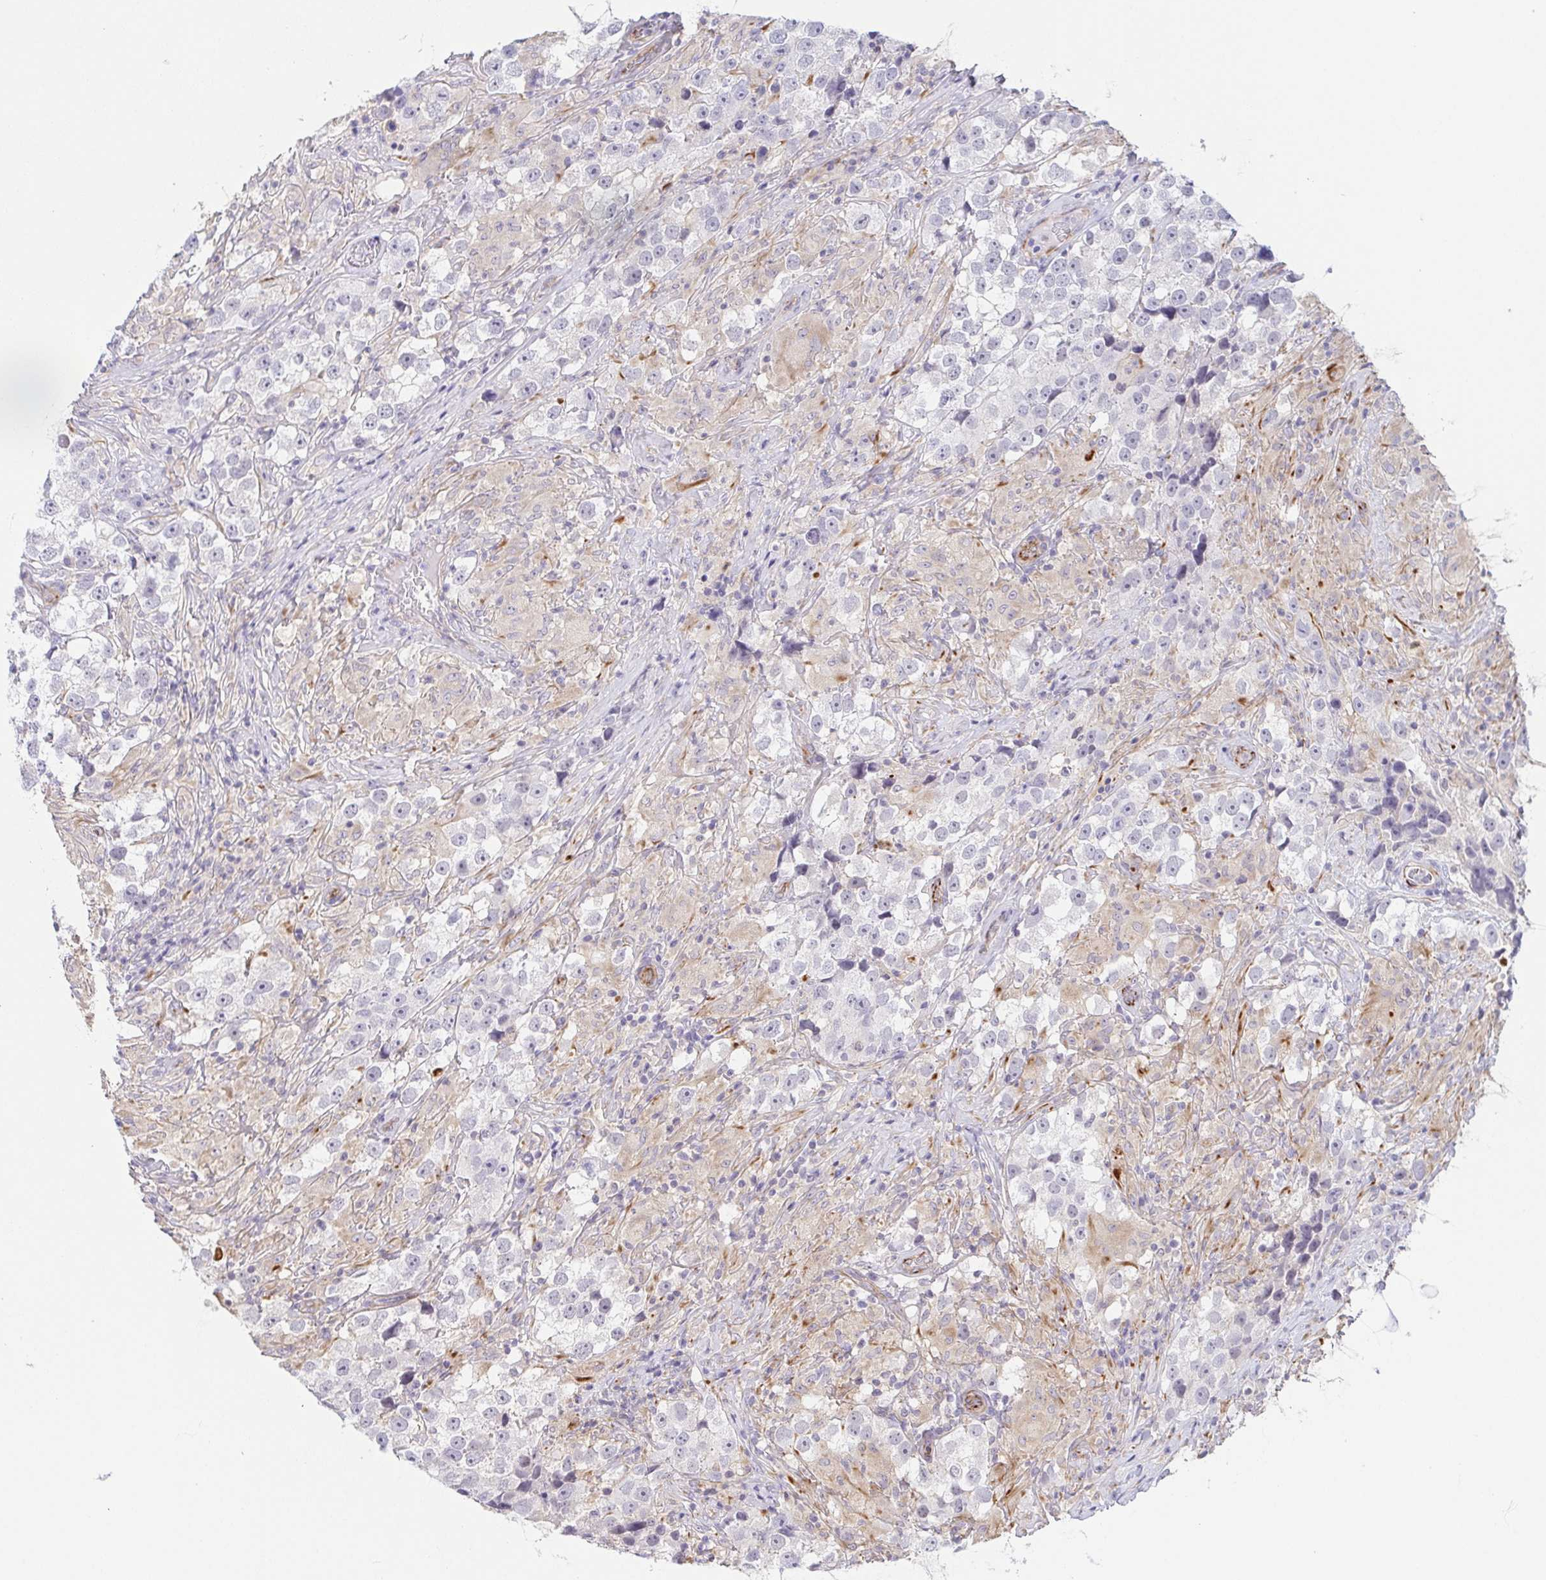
{"staining": {"intensity": "negative", "quantity": "none", "location": "none"}, "tissue": "testis cancer", "cell_type": "Tumor cells", "image_type": "cancer", "snomed": [{"axis": "morphology", "description": "Seminoma, NOS"}, {"axis": "topography", "description": "Testis"}], "caption": "Micrograph shows no protein expression in tumor cells of testis cancer (seminoma) tissue.", "gene": "COL17A1", "patient": {"sex": "male", "age": 46}}